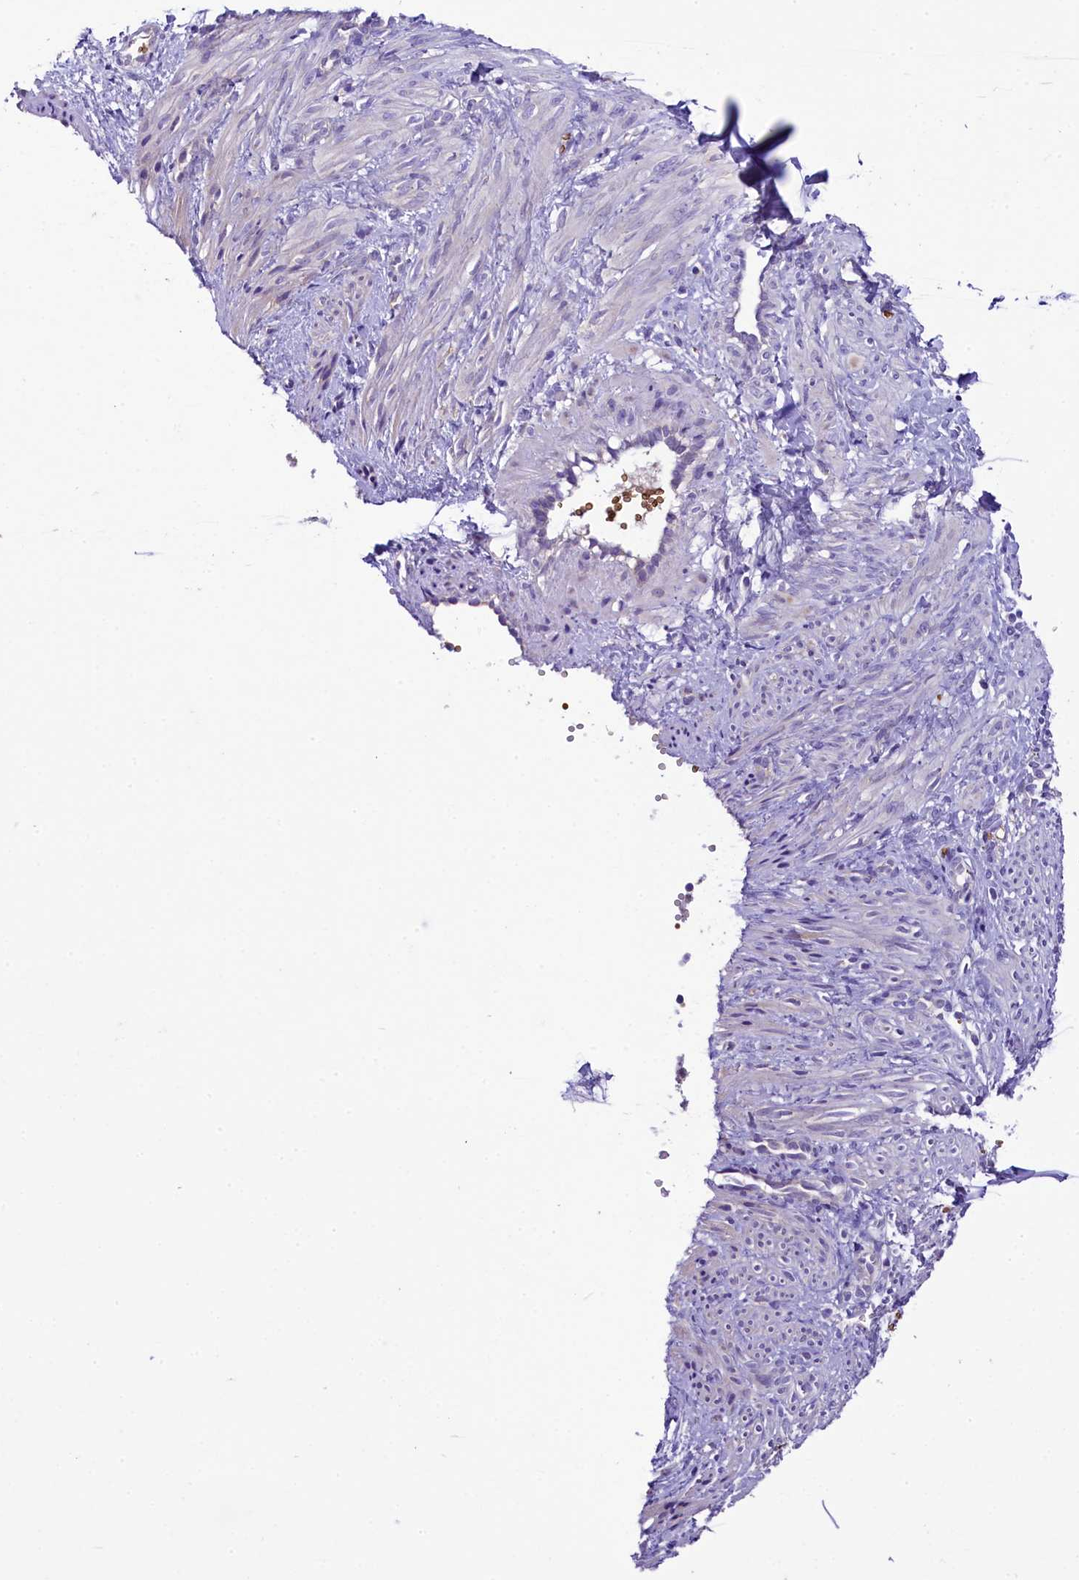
{"staining": {"intensity": "negative", "quantity": "none", "location": "none"}, "tissue": "smooth muscle", "cell_type": "Smooth muscle cells", "image_type": "normal", "snomed": [{"axis": "morphology", "description": "Normal tissue, NOS"}, {"axis": "topography", "description": "Endometrium"}], "caption": "Smooth muscle was stained to show a protein in brown. There is no significant expression in smooth muscle cells. (Immunohistochemistry (ihc), brightfield microscopy, high magnification).", "gene": "LARP4", "patient": {"sex": "female", "age": 33}}